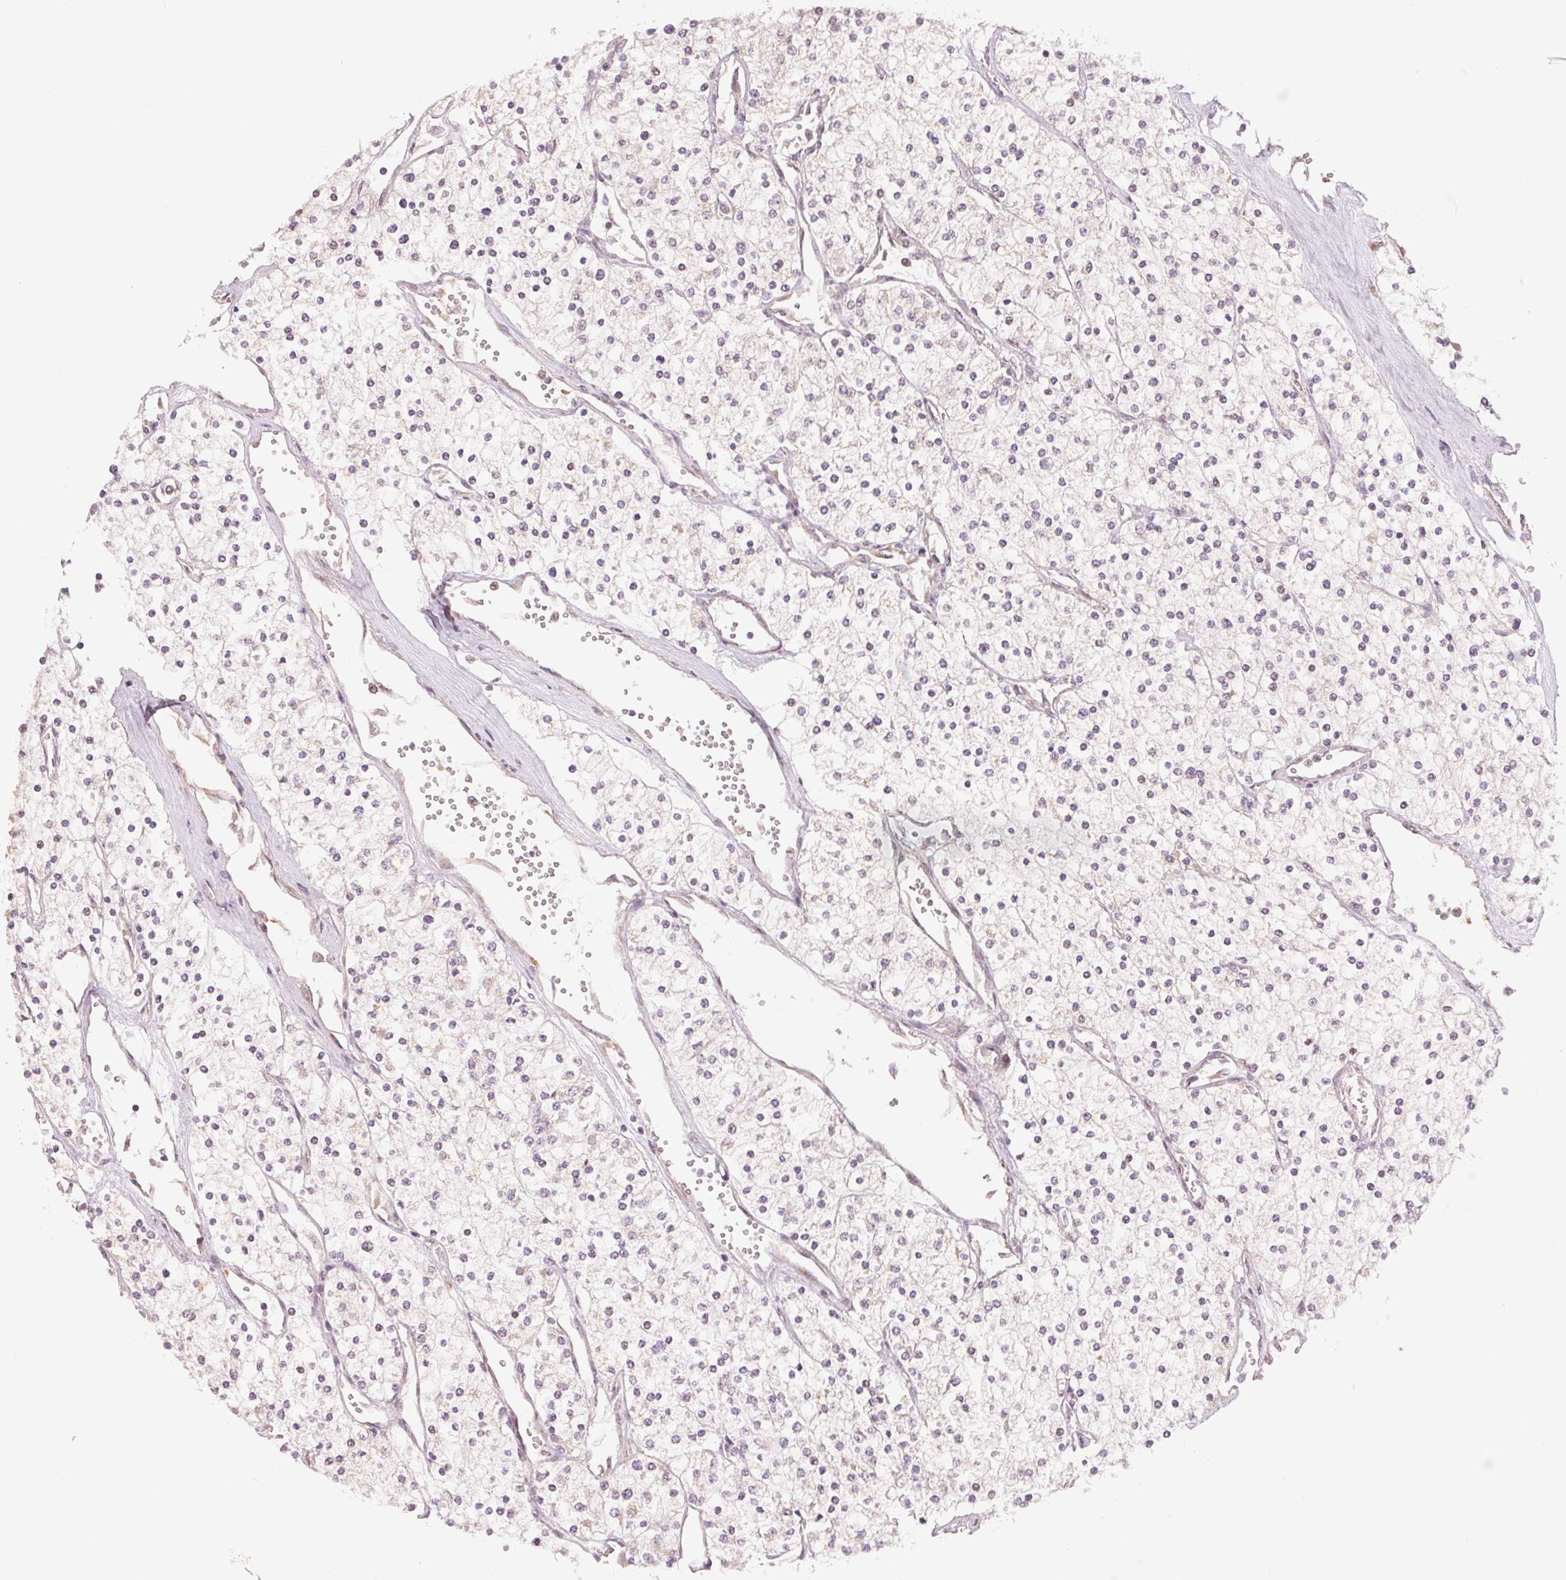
{"staining": {"intensity": "negative", "quantity": "none", "location": "none"}, "tissue": "renal cancer", "cell_type": "Tumor cells", "image_type": "cancer", "snomed": [{"axis": "morphology", "description": "Adenocarcinoma, NOS"}, {"axis": "topography", "description": "Kidney"}], "caption": "Immunohistochemistry image of adenocarcinoma (renal) stained for a protein (brown), which demonstrates no staining in tumor cells.", "gene": "SLC20A1", "patient": {"sex": "male", "age": 80}}